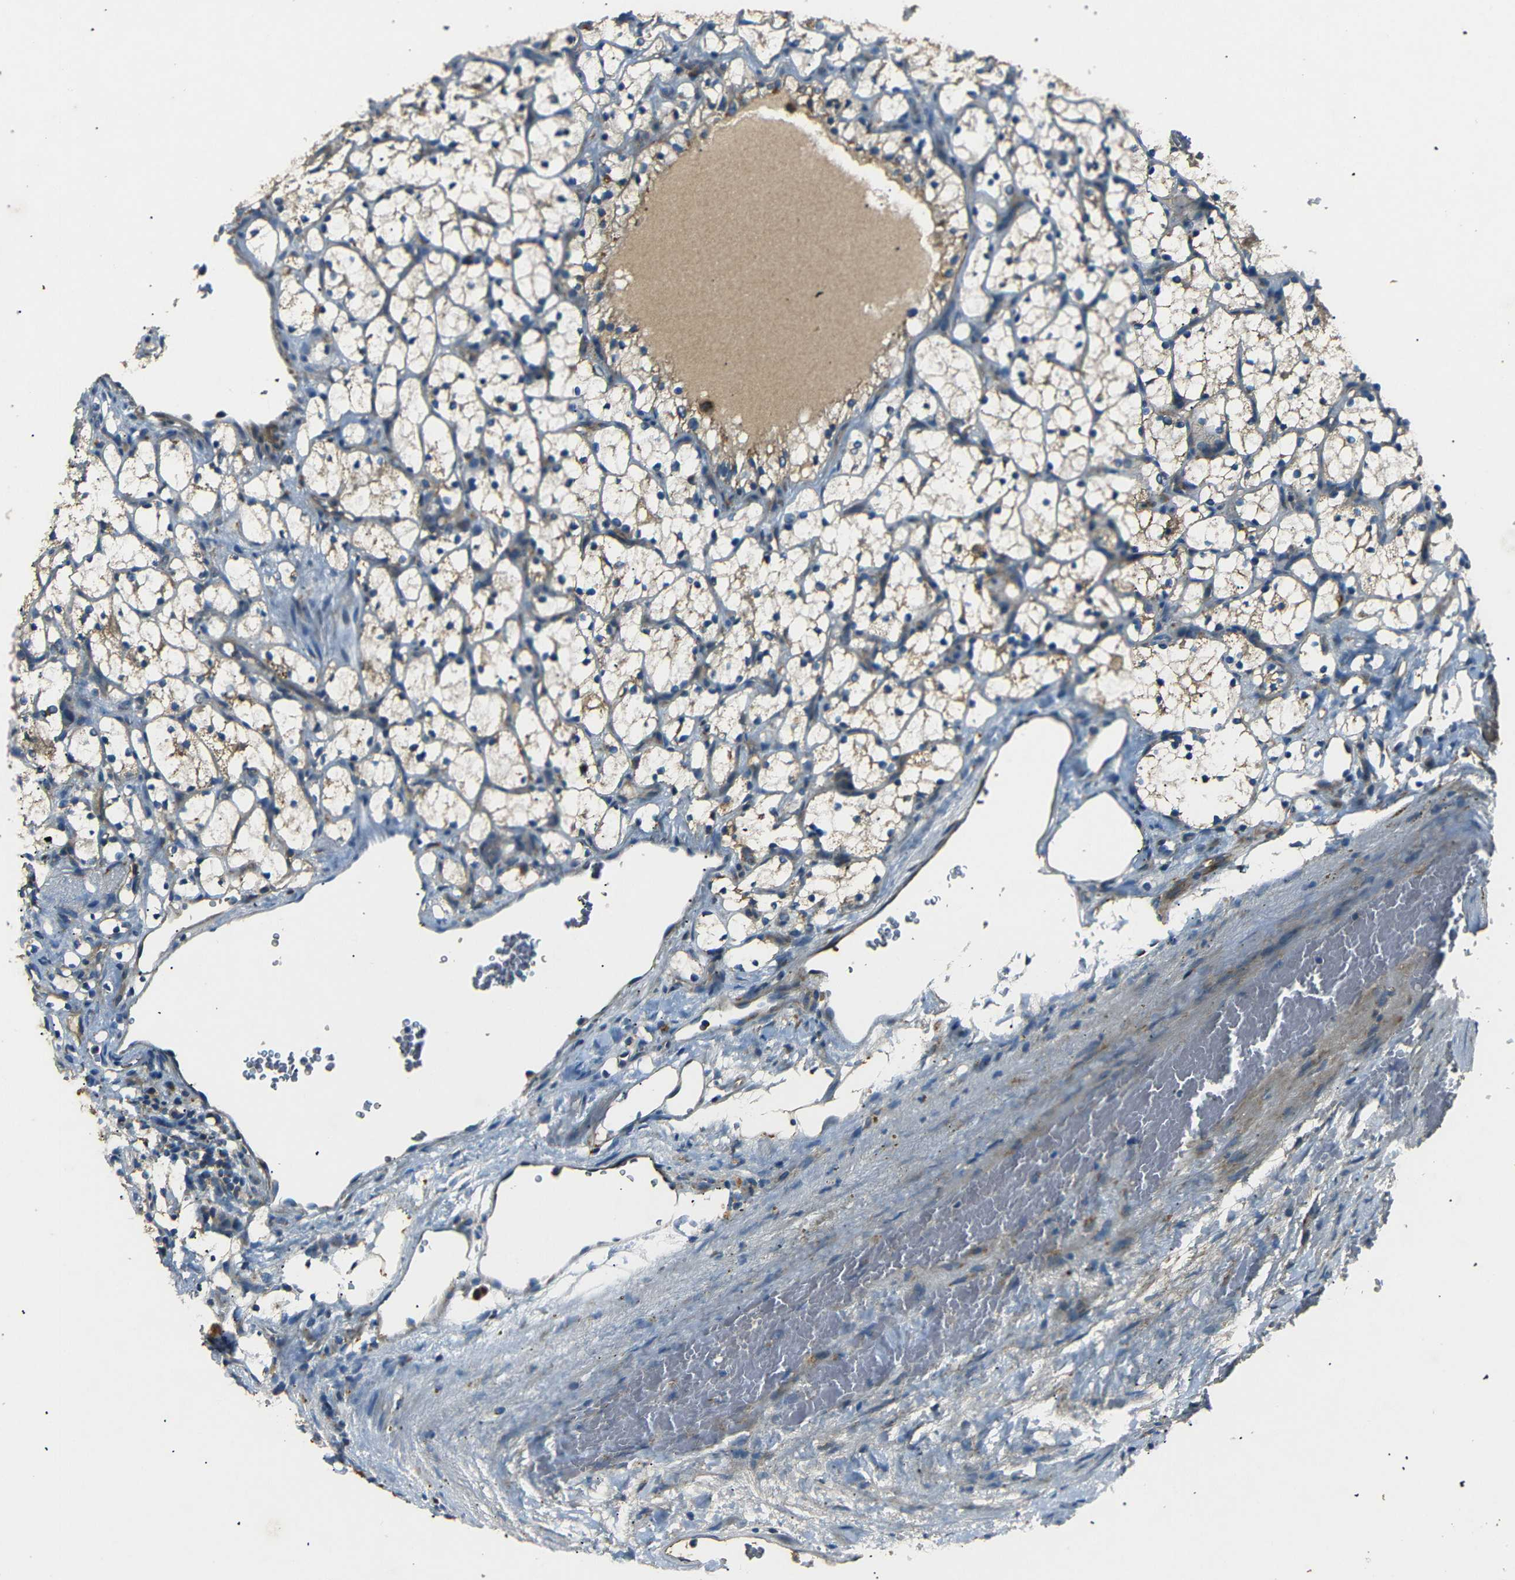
{"staining": {"intensity": "moderate", "quantity": "25%-75%", "location": "cytoplasmic/membranous"}, "tissue": "renal cancer", "cell_type": "Tumor cells", "image_type": "cancer", "snomed": [{"axis": "morphology", "description": "Adenocarcinoma, NOS"}, {"axis": "topography", "description": "Kidney"}], "caption": "Tumor cells exhibit moderate cytoplasmic/membranous positivity in approximately 25%-75% of cells in renal cancer (adenocarcinoma).", "gene": "NETO2", "patient": {"sex": "female", "age": 69}}